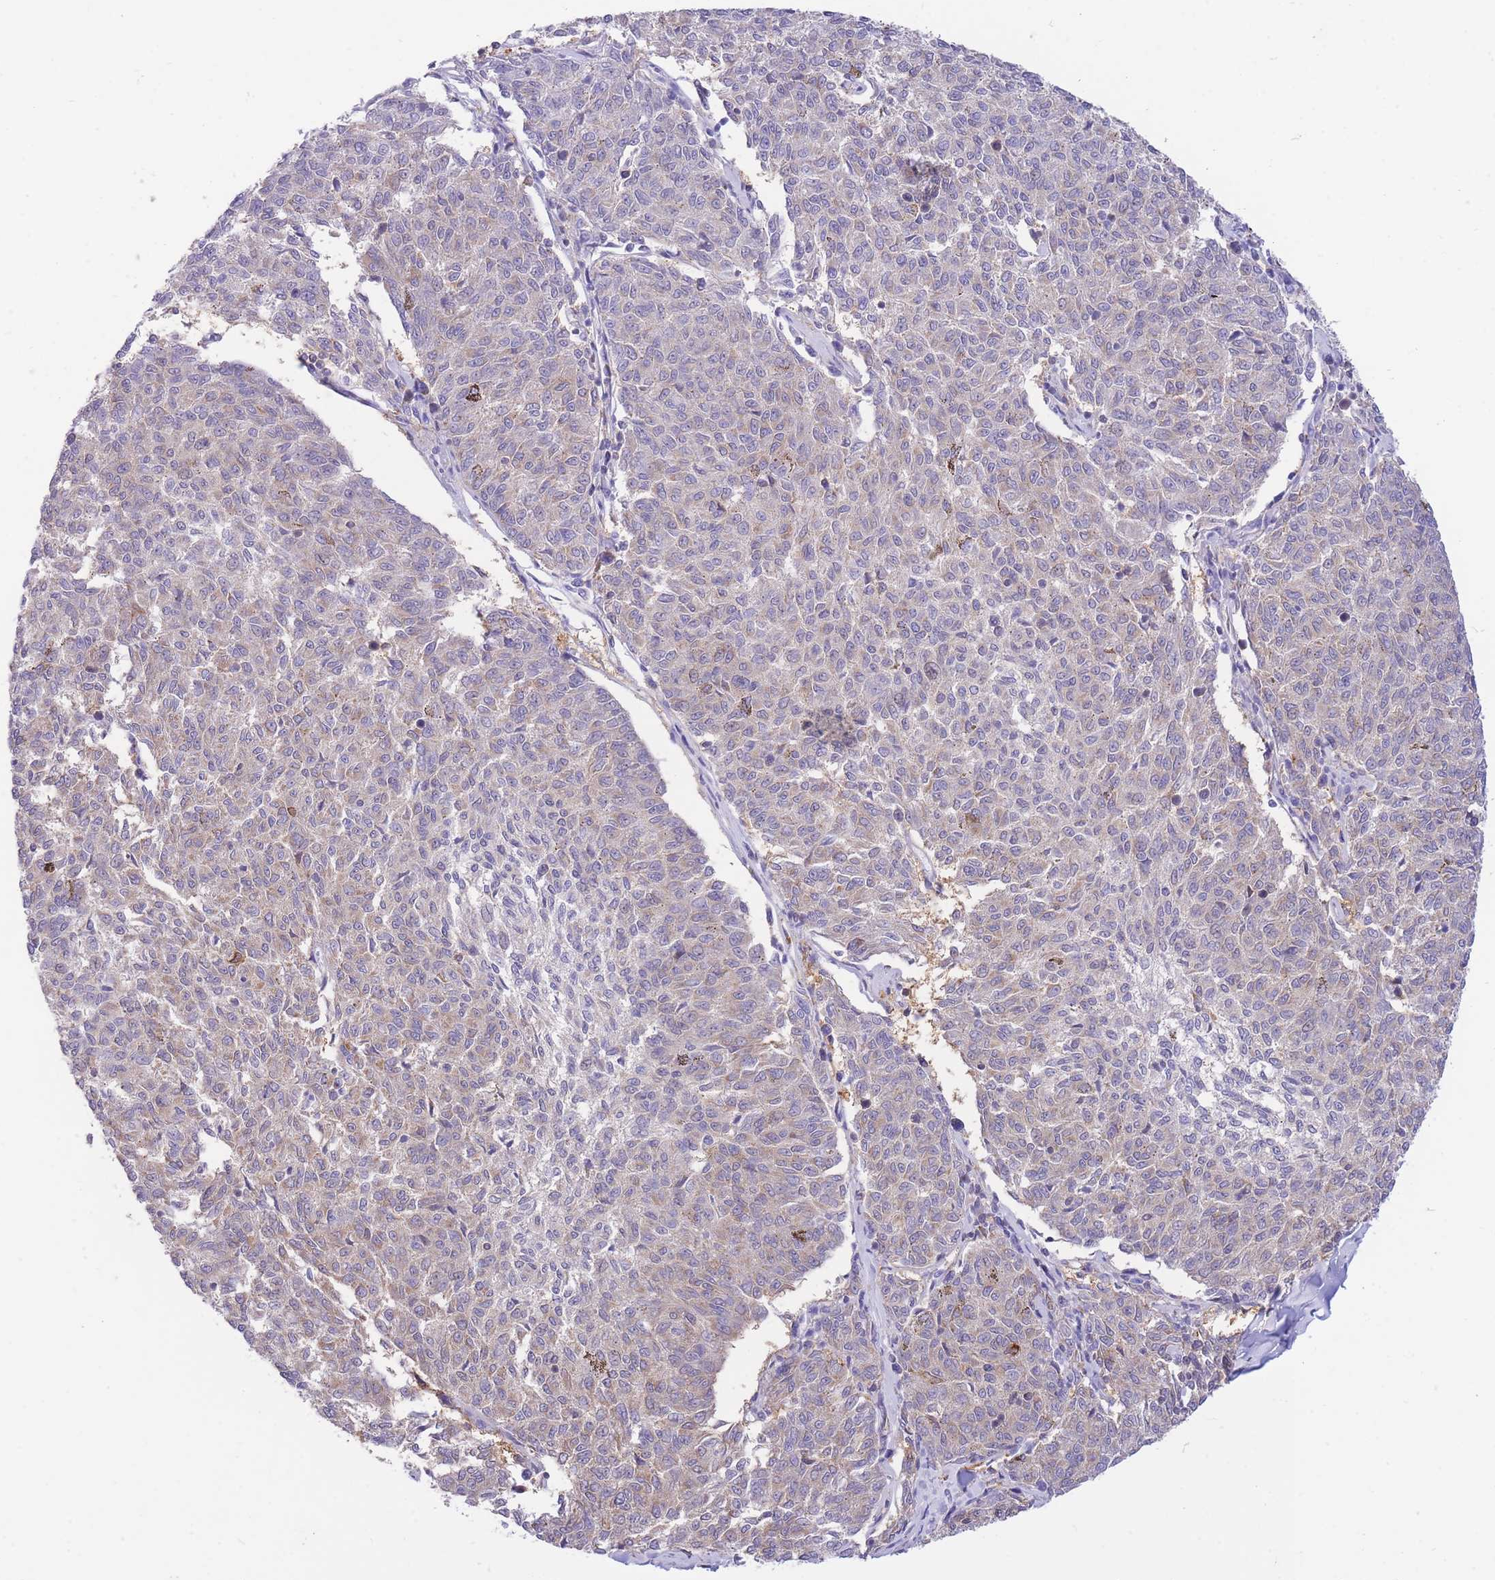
{"staining": {"intensity": "weak", "quantity": "<25%", "location": "cytoplasmic/membranous"}, "tissue": "melanoma", "cell_type": "Tumor cells", "image_type": "cancer", "snomed": [{"axis": "morphology", "description": "Malignant melanoma, NOS"}, {"axis": "topography", "description": "Skin"}], "caption": "This is an immunohistochemistry histopathology image of human malignant melanoma. There is no positivity in tumor cells.", "gene": "NAMPT", "patient": {"sex": "female", "age": 72}}